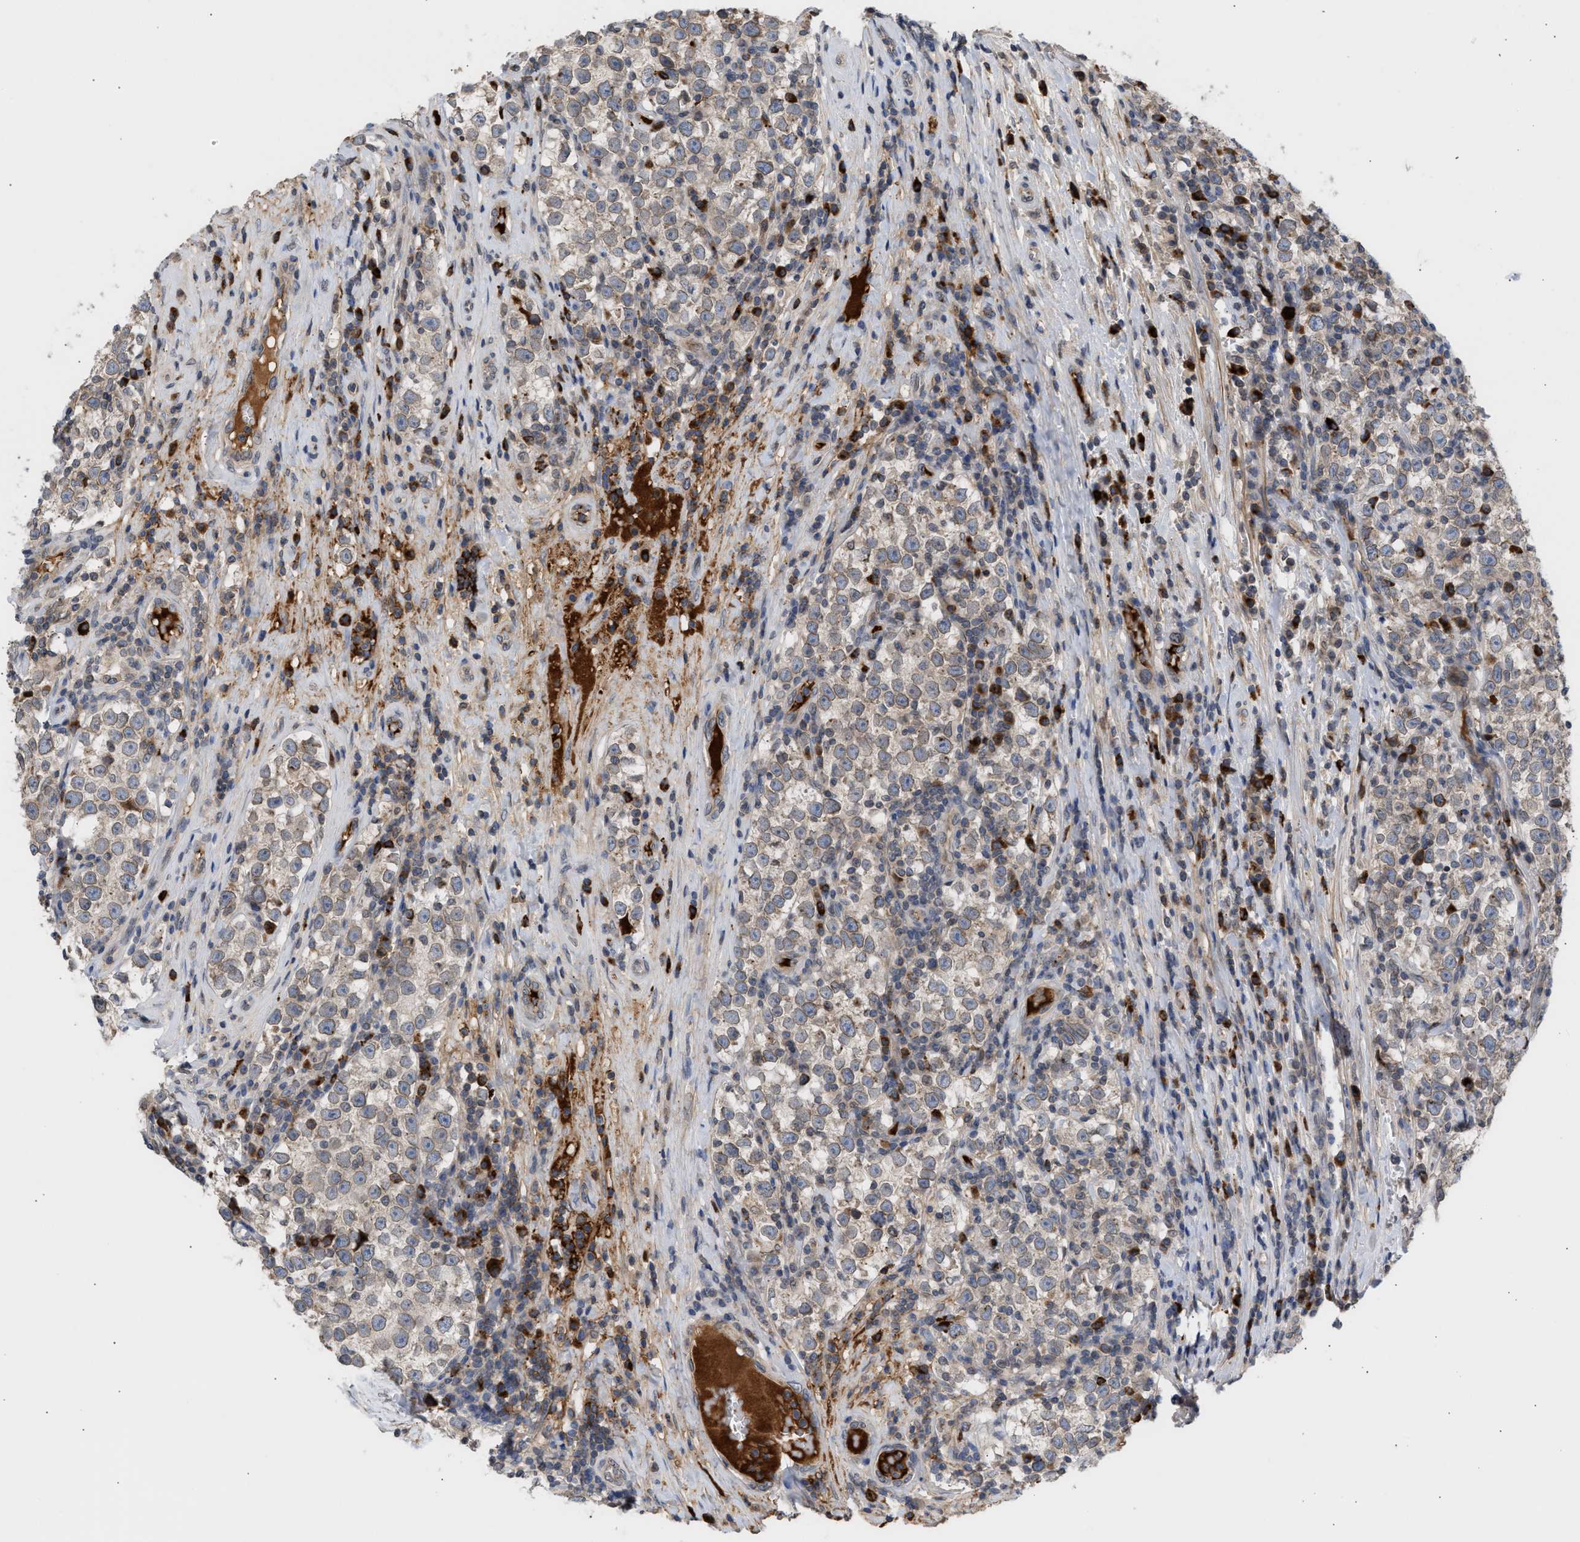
{"staining": {"intensity": "weak", "quantity": "<25%", "location": "cytoplasmic/membranous,nuclear"}, "tissue": "testis cancer", "cell_type": "Tumor cells", "image_type": "cancer", "snomed": [{"axis": "morphology", "description": "Normal tissue, NOS"}, {"axis": "morphology", "description": "Seminoma, NOS"}, {"axis": "topography", "description": "Testis"}], "caption": "This is a image of immunohistochemistry (IHC) staining of seminoma (testis), which shows no staining in tumor cells.", "gene": "NUP62", "patient": {"sex": "male", "age": 43}}